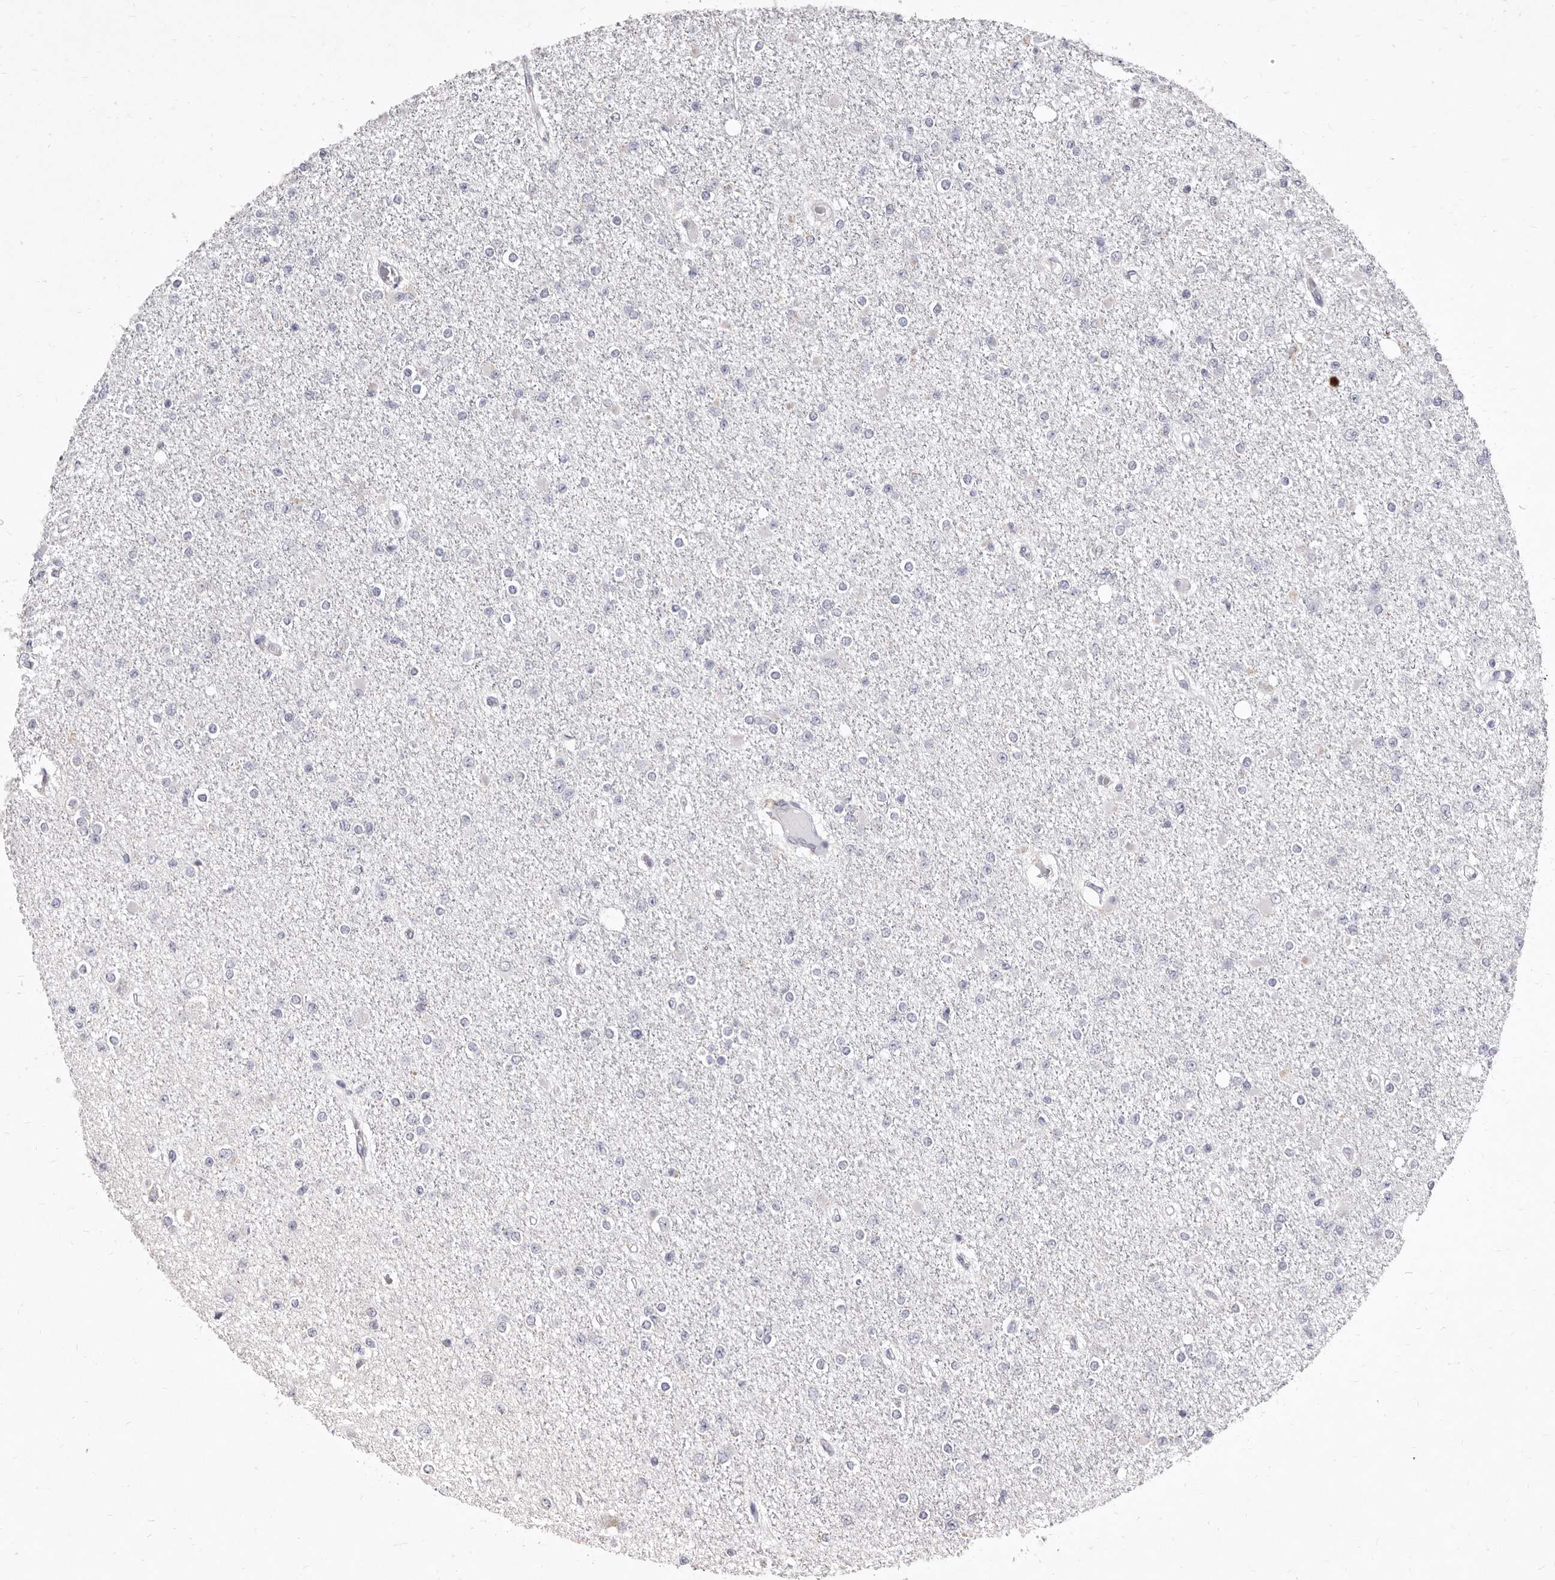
{"staining": {"intensity": "negative", "quantity": "none", "location": "none"}, "tissue": "glioma", "cell_type": "Tumor cells", "image_type": "cancer", "snomed": [{"axis": "morphology", "description": "Glioma, malignant, Low grade"}, {"axis": "topography", "description": "Brain"}], "caption": "This is an immunohistochemistry photomicrograph of human malignant glioma (low-grade). There is no expression in tumor cells.", "gene": "CYP2E1", "patient": {"sex": "female", "age": 22}}